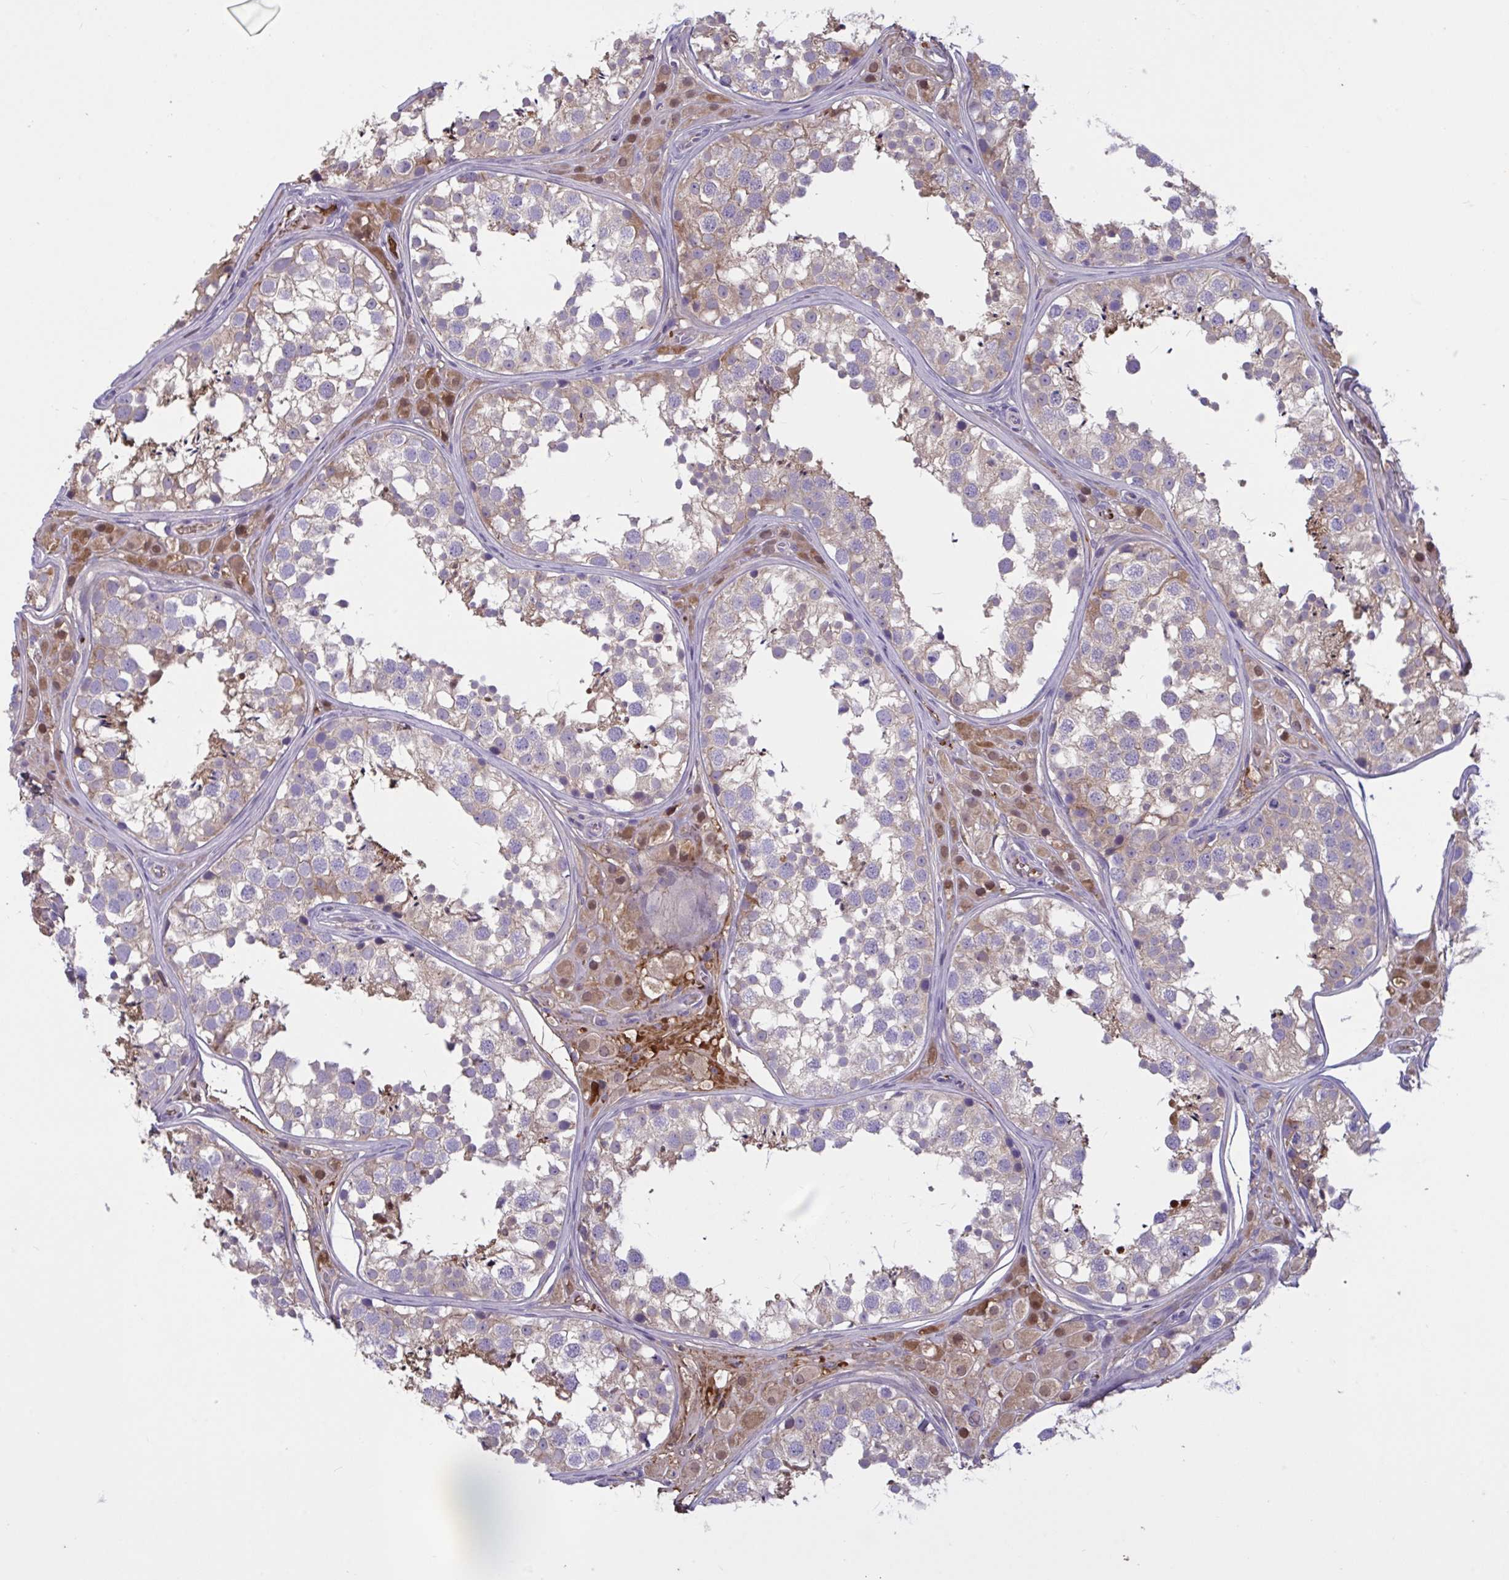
{"staining": {"intensity": "weak", "quantity": "25%-75%", "location": "cytoplasmic/membranous"}, "tissue": "testis", "cell_type": "Cells in seminiferous ducts", "image_type": "normal", "snomed": [{"axis": "morphology", "description": "Normal tissue, NOS"}, {"axis": "topography", "description": "Testis"}], "caption": "Weak cytoplasmic/membranous protein positivity is identified in about 25%-75% of cells in seminiferous ducts in testis.", "gene": "IL1R1", "patient": {"sex": "male", "age": 13}}